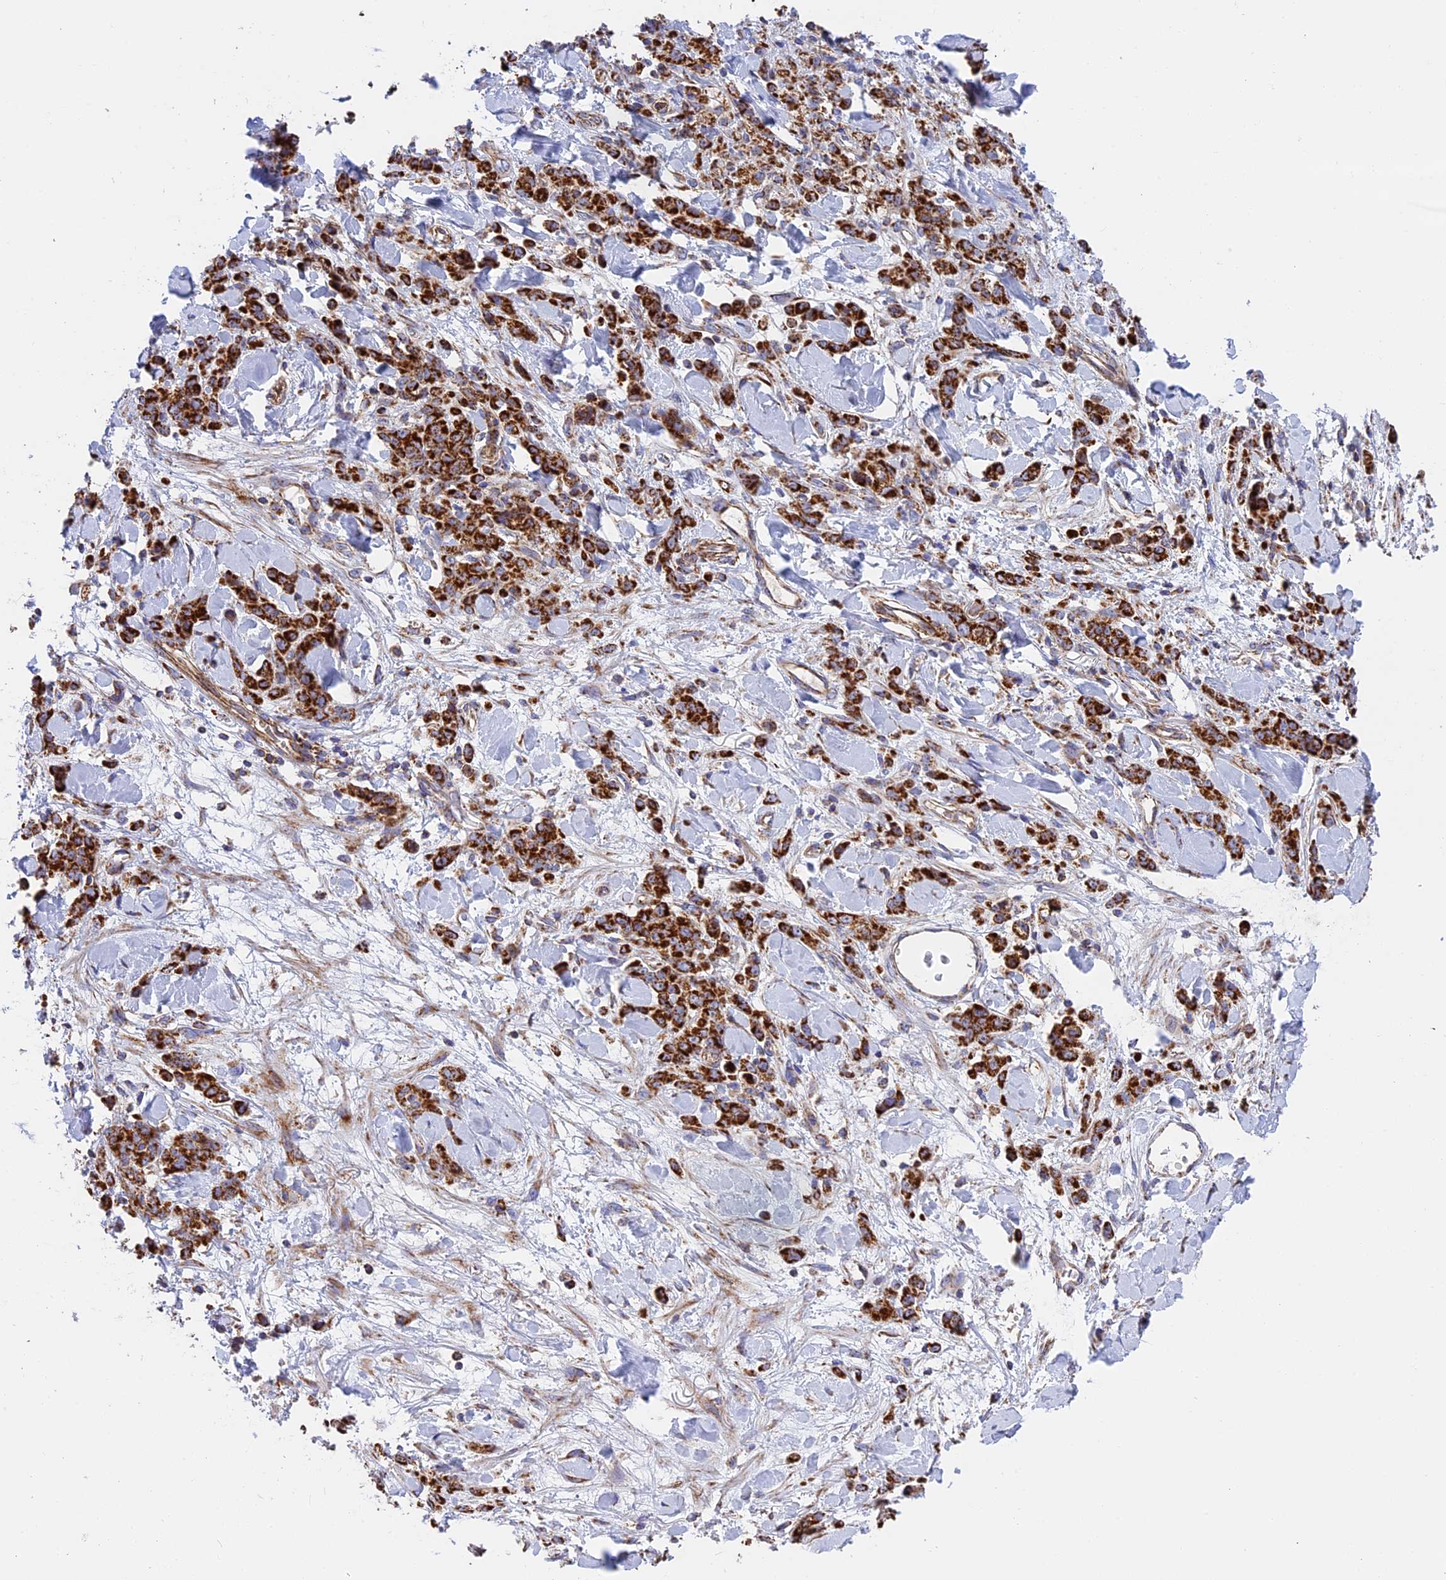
{"staining": {"intensity": "strong", "quantity": ">75%", "location": "cytoplasmic/membranous"}, "tissue": "stomach cancer", "cell_type": "Tumor cells", "image_type": "cancer", "snomed": [{"axis": "morphology", "description": "Normal tissue, NOS"}, {"axis": "morphology", "description": "Adenocarcinoma, NOS"}, {"axis": "topography", "description": "Stomach"}], "caption": "Protein expression analysis of stomach cancer demonstrates strong cytoplasmic/membranous positivity in approximately >75% of tumor cells. Using DAB (brown) and hematoxylin (blue) stains, captured at high magnification using brightfield microscopy.", "gene": "UQCRB", "patient": {"sex": "male", "age": 82}}